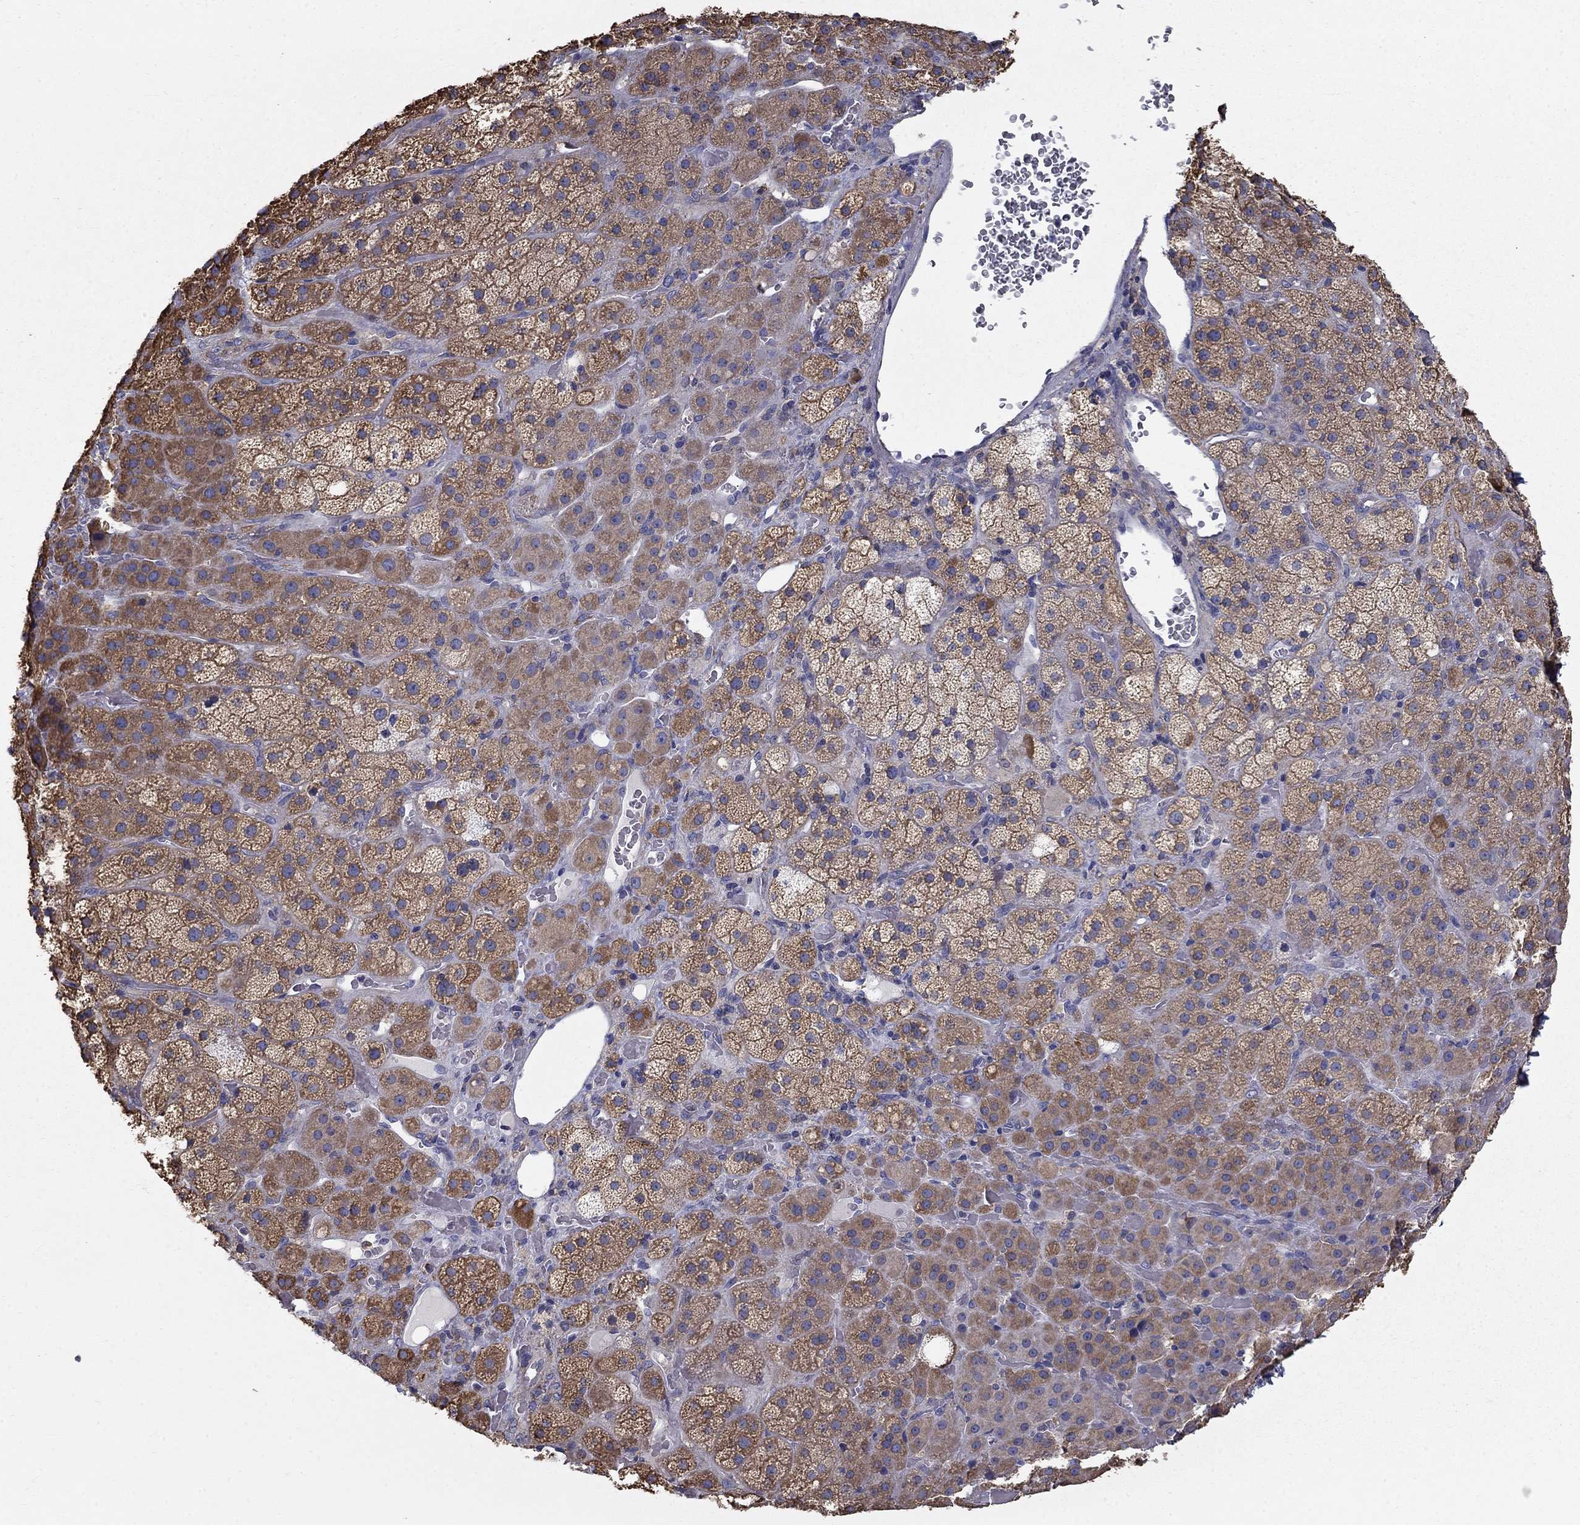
{"staining": {"intensity": "strong", "quantity": "25%-75%", "location": "cytoplasmic/membranous"}, "tissue": "adrenal gland", "cell_type": "Glandular cells", "image_type": "normal", "snomed": [{"axis": "morphology", "description": "Normal tissue, NOS"}, {"axis": "topography", "description": "Adrenal gland"}], "caption": "Adrenal gland stained with IHC displays strong cytoplasmic/membranous positivity in approximately 25%-75% of glandular cells.", "gene": "NME5", "patient": {"sex": "male", "age": 57}}